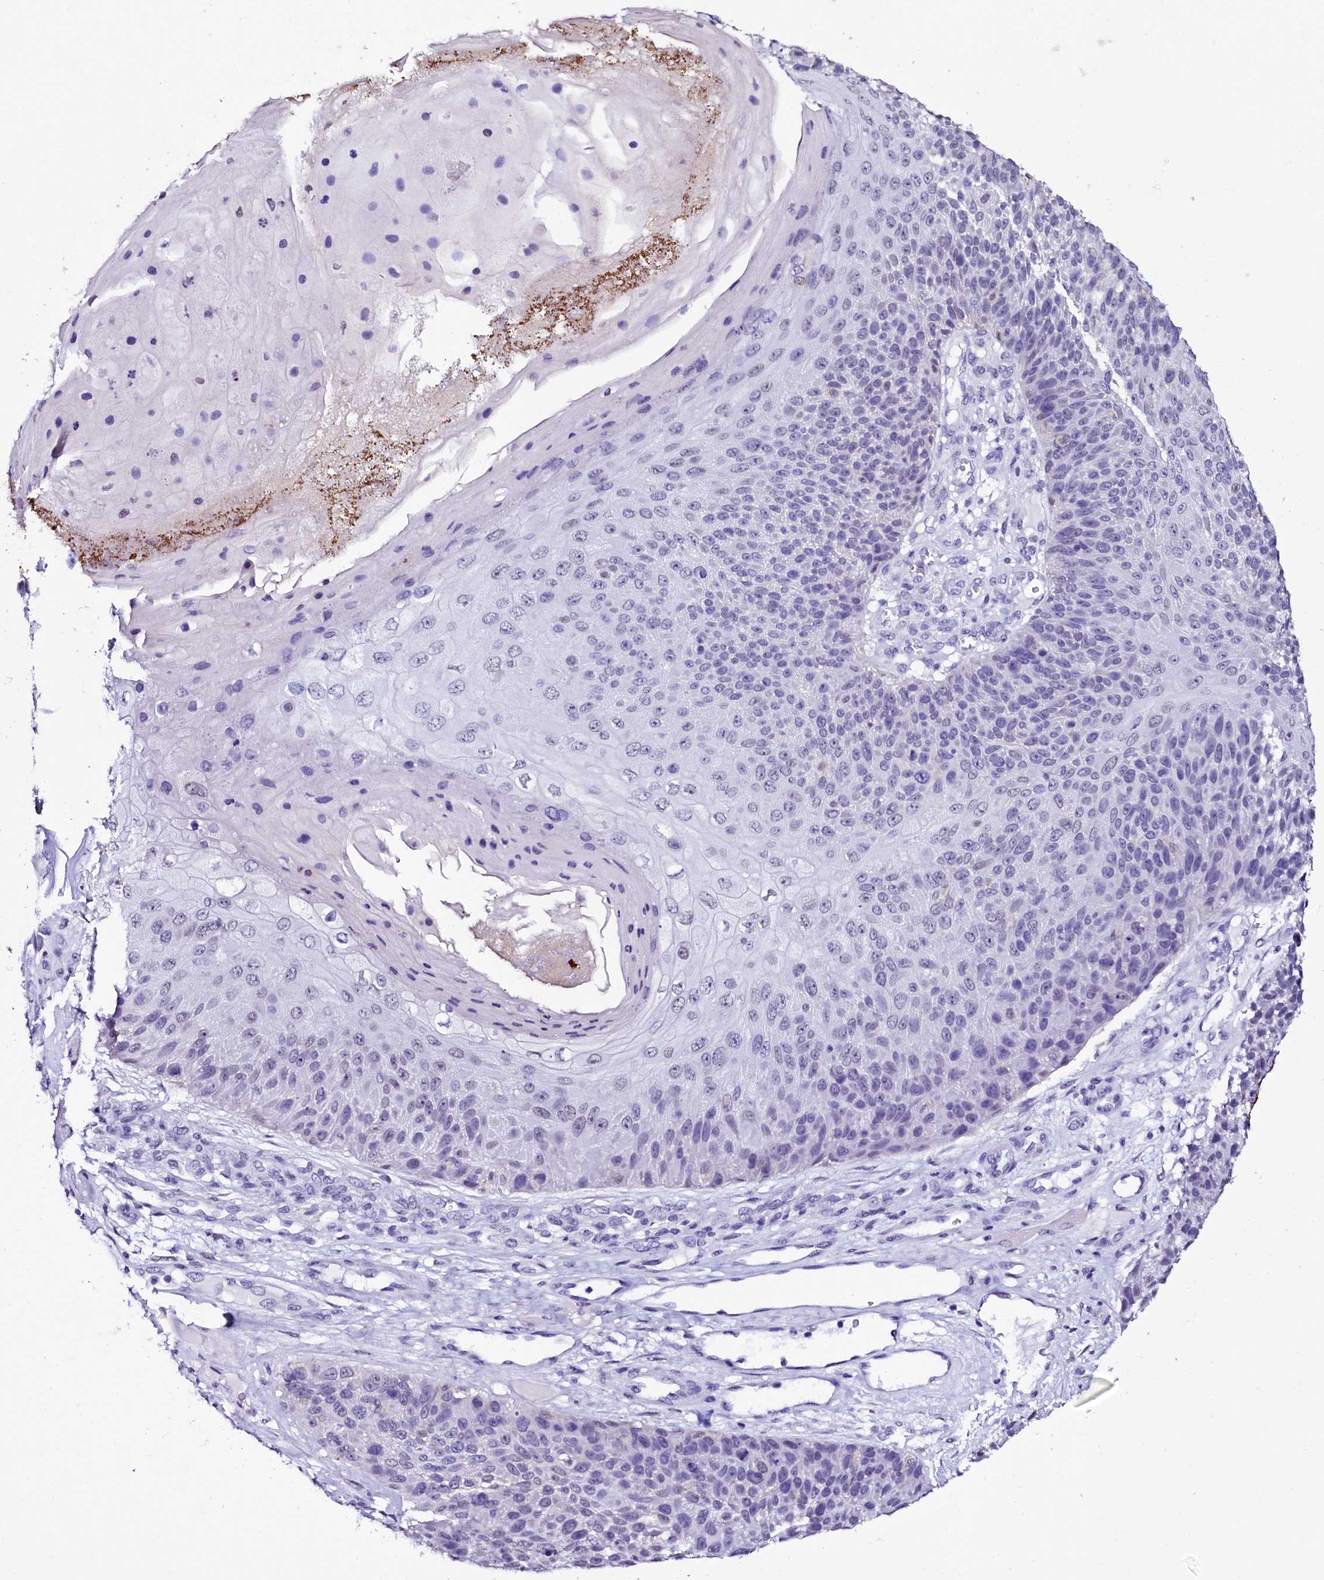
{"staining": {"intensity": "negative", "quantity": "none", "location": "none"}, "tissue": "skin cancer", "cell_type": "Tumor cells", "image_type": "cancer", "snomed": [{"axis": "morphology", "description": "Squamous cell carcinoma, NOS"}, {"axis": "topography", "description": "Skin"}], "caption": "The histopathology image reveals no significant positivity in tumor cells of squamous cell carcinoma (skin).", "gene": "SORD", "patient": {"sex": "female", "age": 88}}